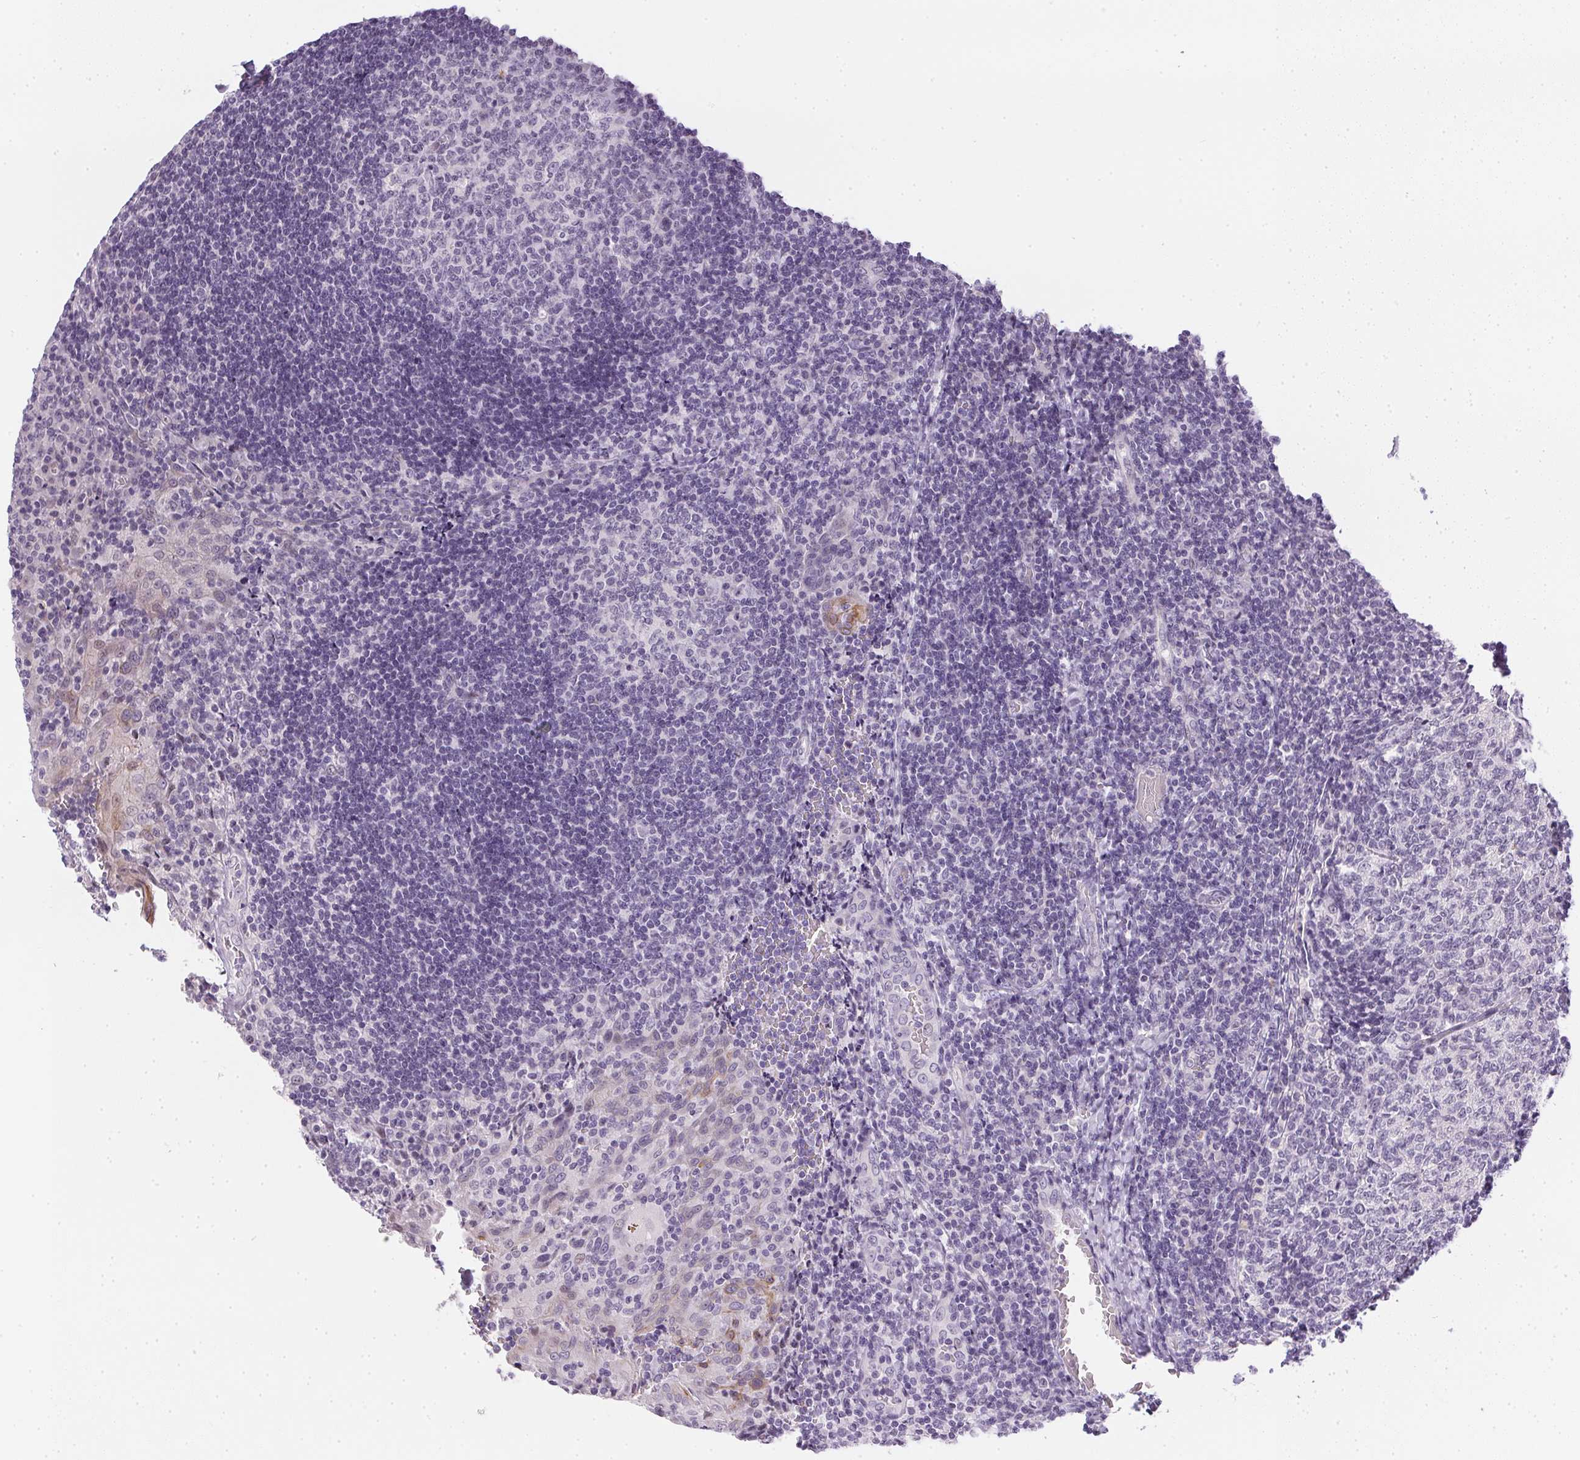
{"staining": {"intensity": "negative", "quantity": "none", "location": "none"}, "tissue": "tonsil", "cell_type": "Germinal center cells", "image_type": "normal", "snomed": [{"axis": "morphology", "description": "Normal tissue, NOS"}, {"axis": "topography", "description": "Tonsil"}], "caption": "IHC of unremarkable tonsil exhibits no expression in germinal center cells.", "gene": "GSDMC", "patient": {"sex": "male", "age": 17}}